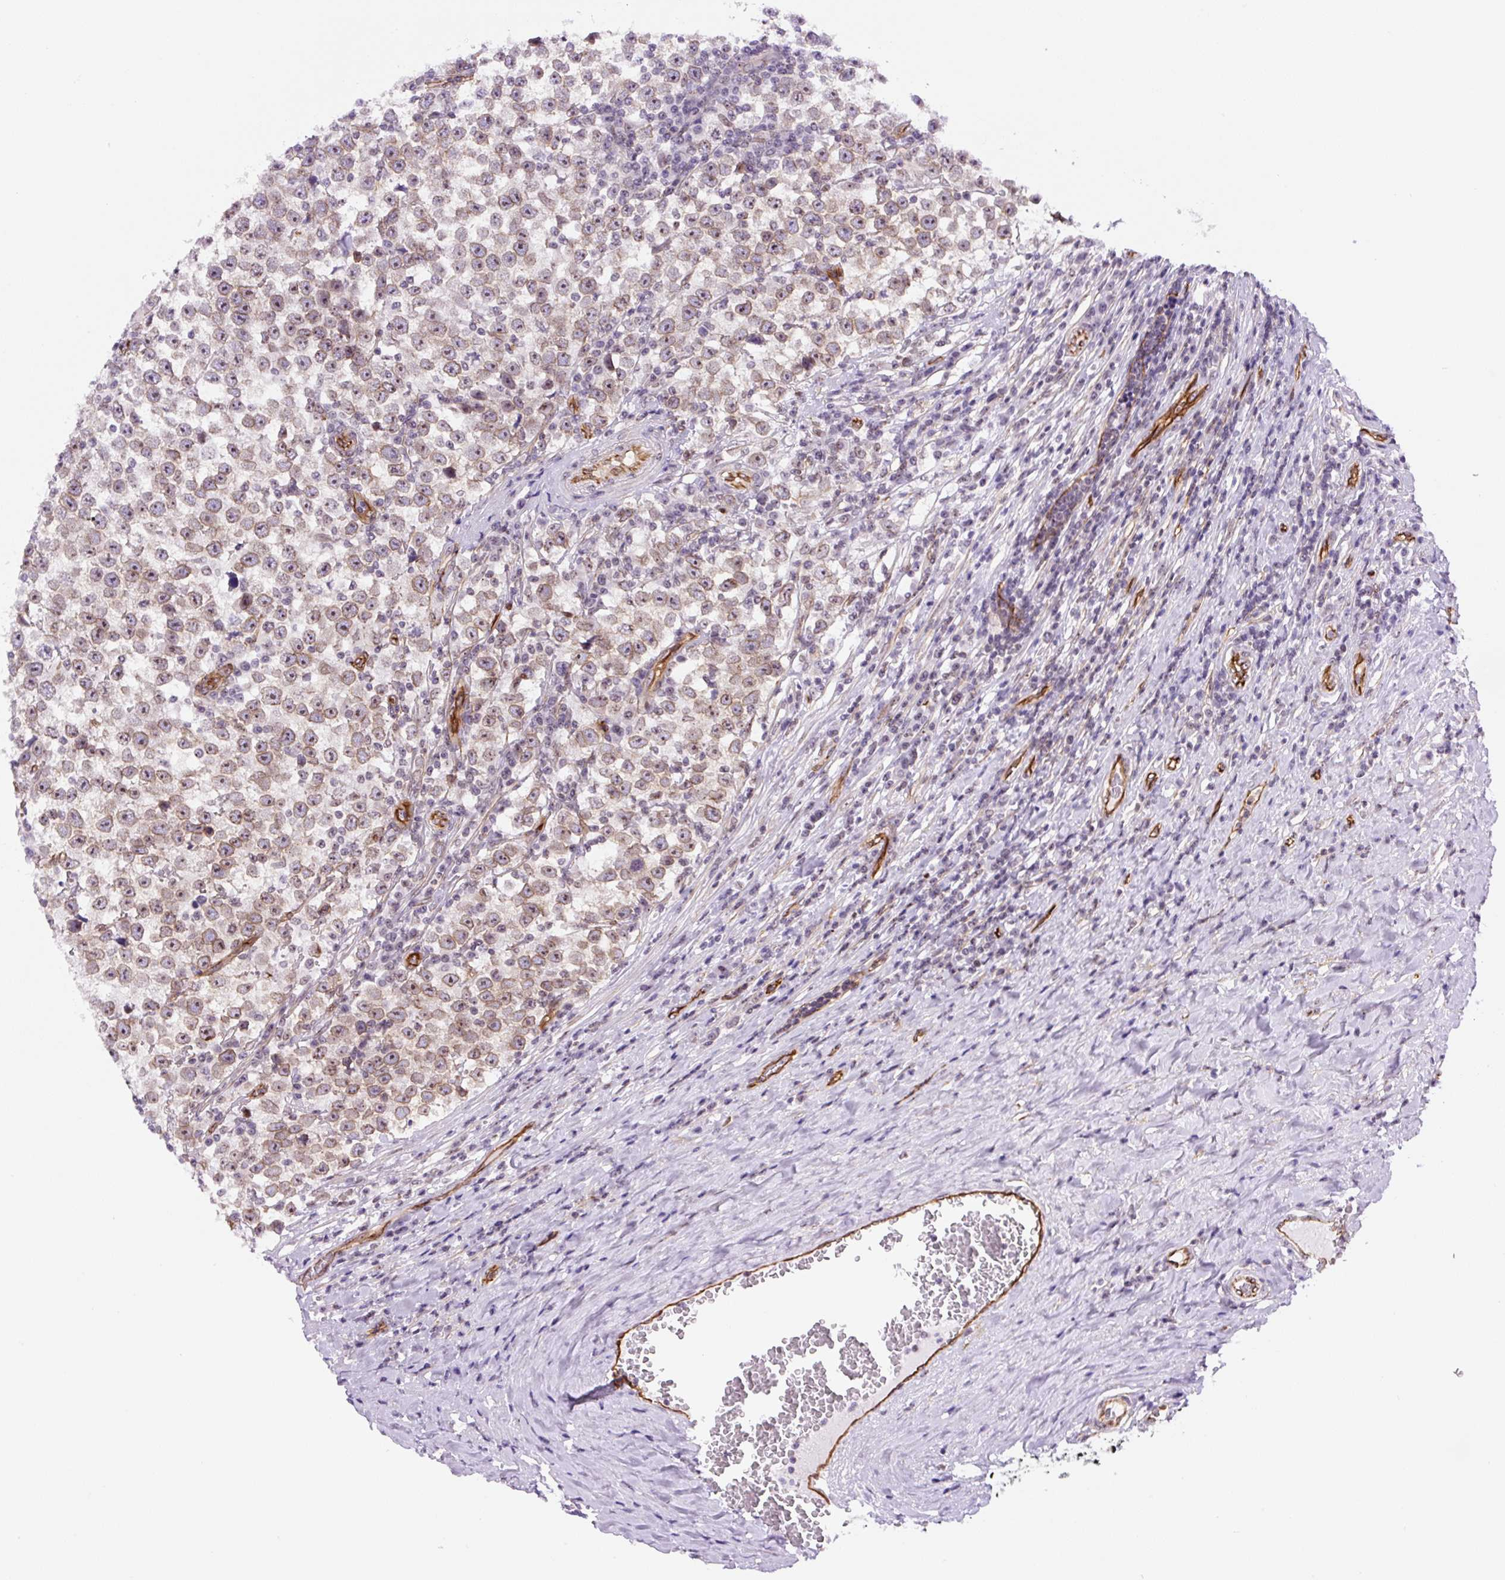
{"staining": {"intensity": "weak", "quantity": "25%-75%", "location": "nuclear"}, "tissue": "testis cancer", "cell_type": "Tumor cells", "image_type": "cancer", "snomed": [{"axis": "morphology", "description": "Normal tissue, NOS"}, {"axis": "morphology", "description": "Seminoma, NOS"}, {"axis": "topography", "description": "Testis"}], "caption": "Tumor cells display low levels of weak nuclear expression in about 25%-75% of cells in human seminoma (testis).", "gene": "MYO5C", "patient": {"sex": "male", "age": 43}}